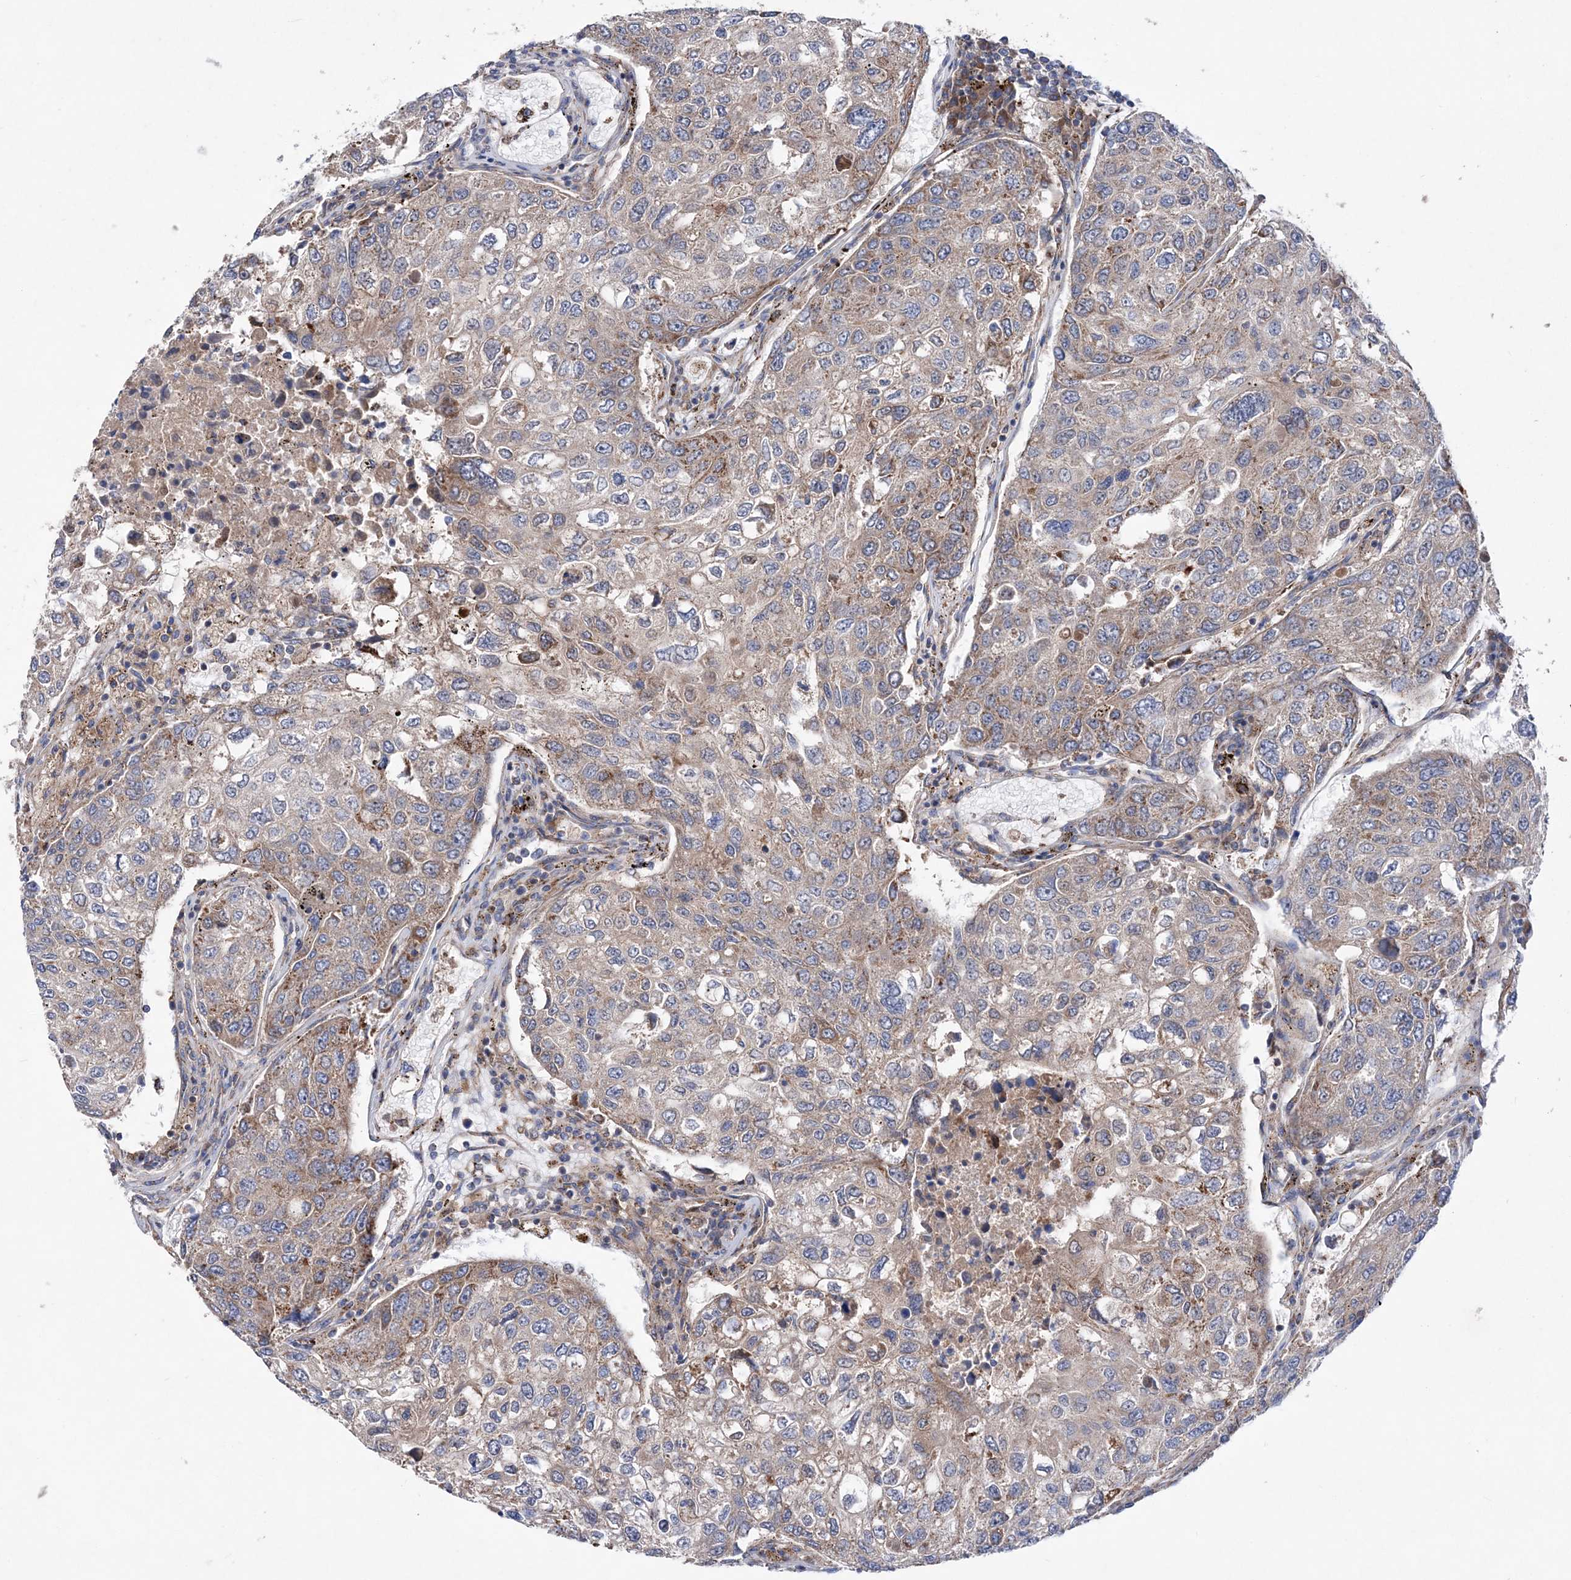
{"staining": {"intensity": "weak", "quantity": "25%-75%", "location": "cytoplasmic/membranous"}, "tissue": "urothelial cancer", "cell_type": "Tumor cells", "image_type": "cancer", "snomed": [{"axis": "morphology", "description": "Urothelial carcinoma, High grade"}, {"axis": "topography", "description": "Lymph node"}, {"axis": "topography", "description": "Urinary bladder"}], "caption": "Immunohistochemistry (DAB (3,3'-diaminobenzidine)) staining of human urothelial cancer displays weak cytoplasmic/membranous protein expression in about 25%-75% of tumor cells.", "gene": "NGLY1", "patient": {"sex": "male", "age": 51}}